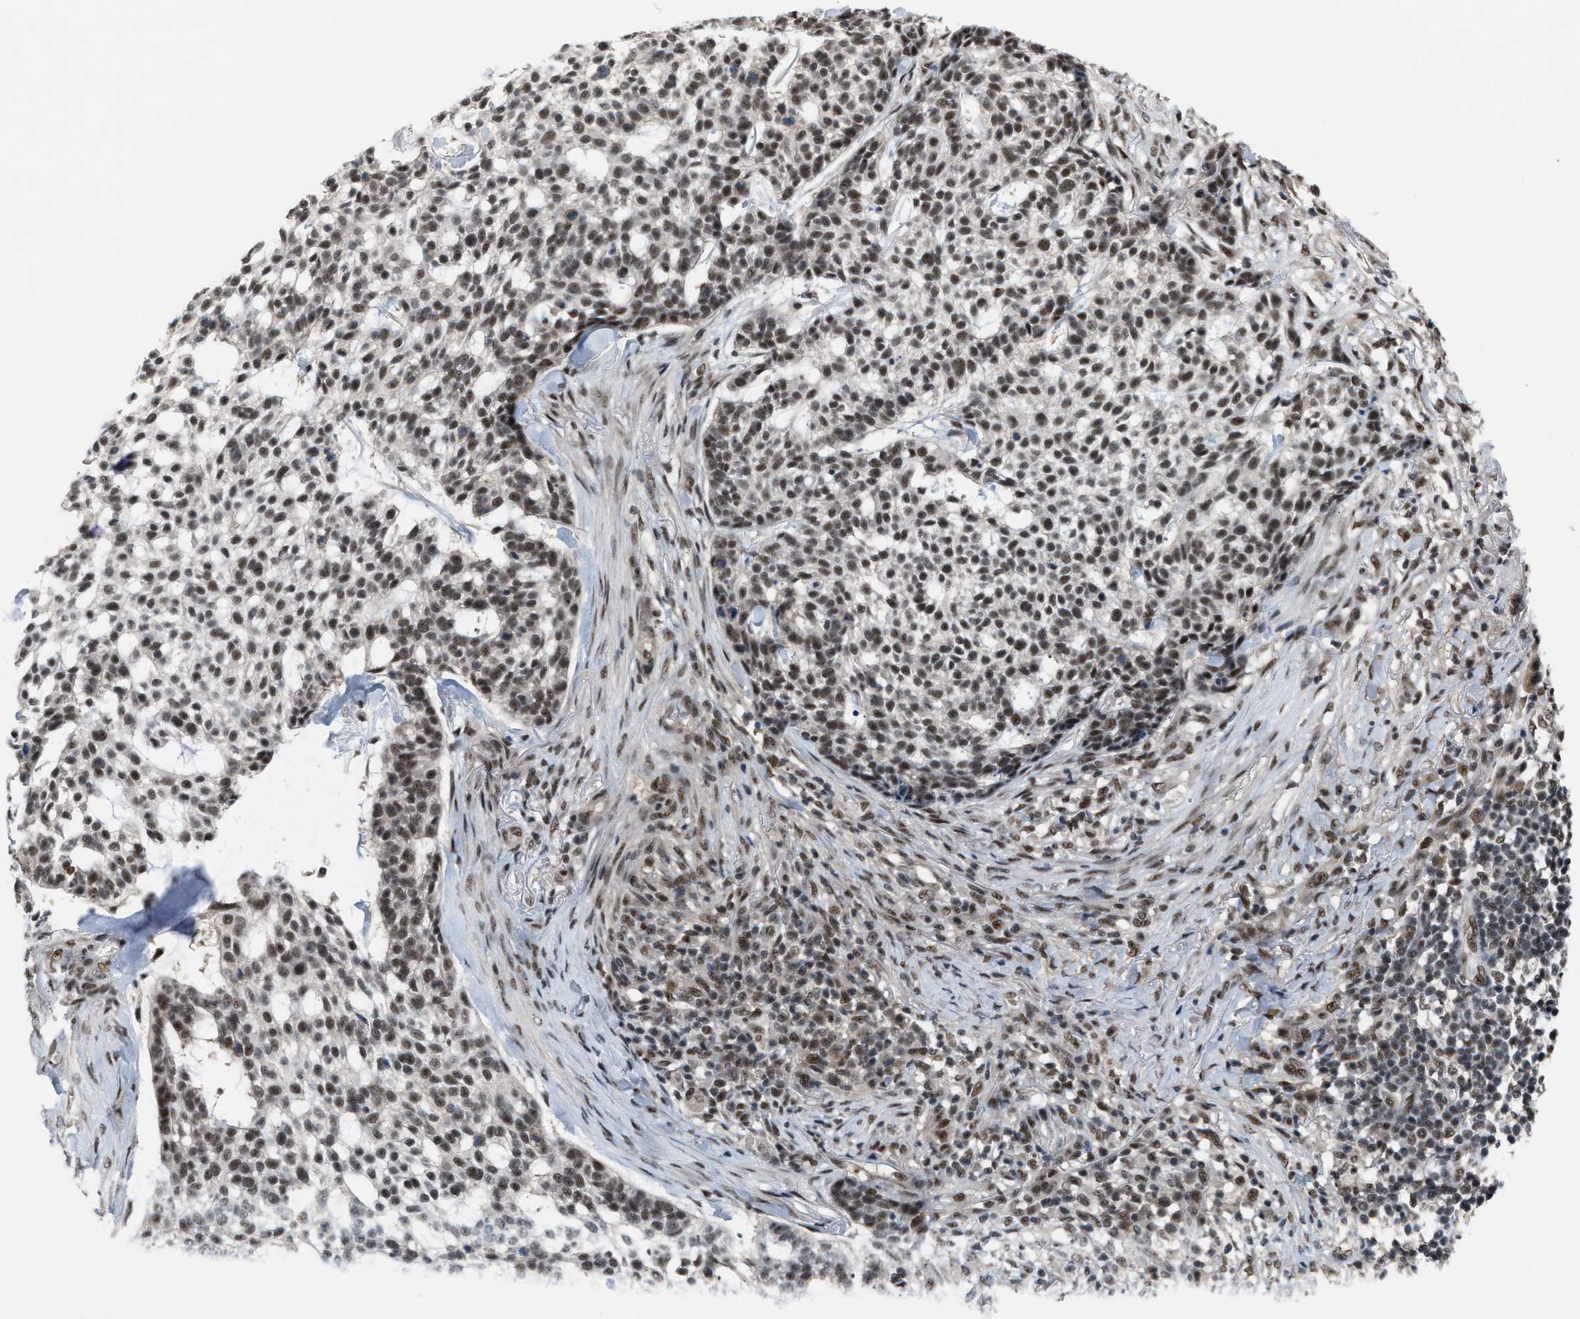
{"staining": {"intensity": "moderate", "quantity": ">75%", "location": "nuclear"}, "tissue": "skin cancer", "cell_type": "Tumor cells", "image_type": "cancer", "snomed": [{"axis": "morphology", "description": "Basal cell carcinoma"}, {"axis": "topography", "description": "Skin"}], "caption": "There is medium levels of moderate nuclear expression in tumor cells of skin basal cell carcinoma, as demonstrated by immunohistochemical staining (brown color).", "gene": "PRPF4", "patient": {"sex": "female", "age": 64}}